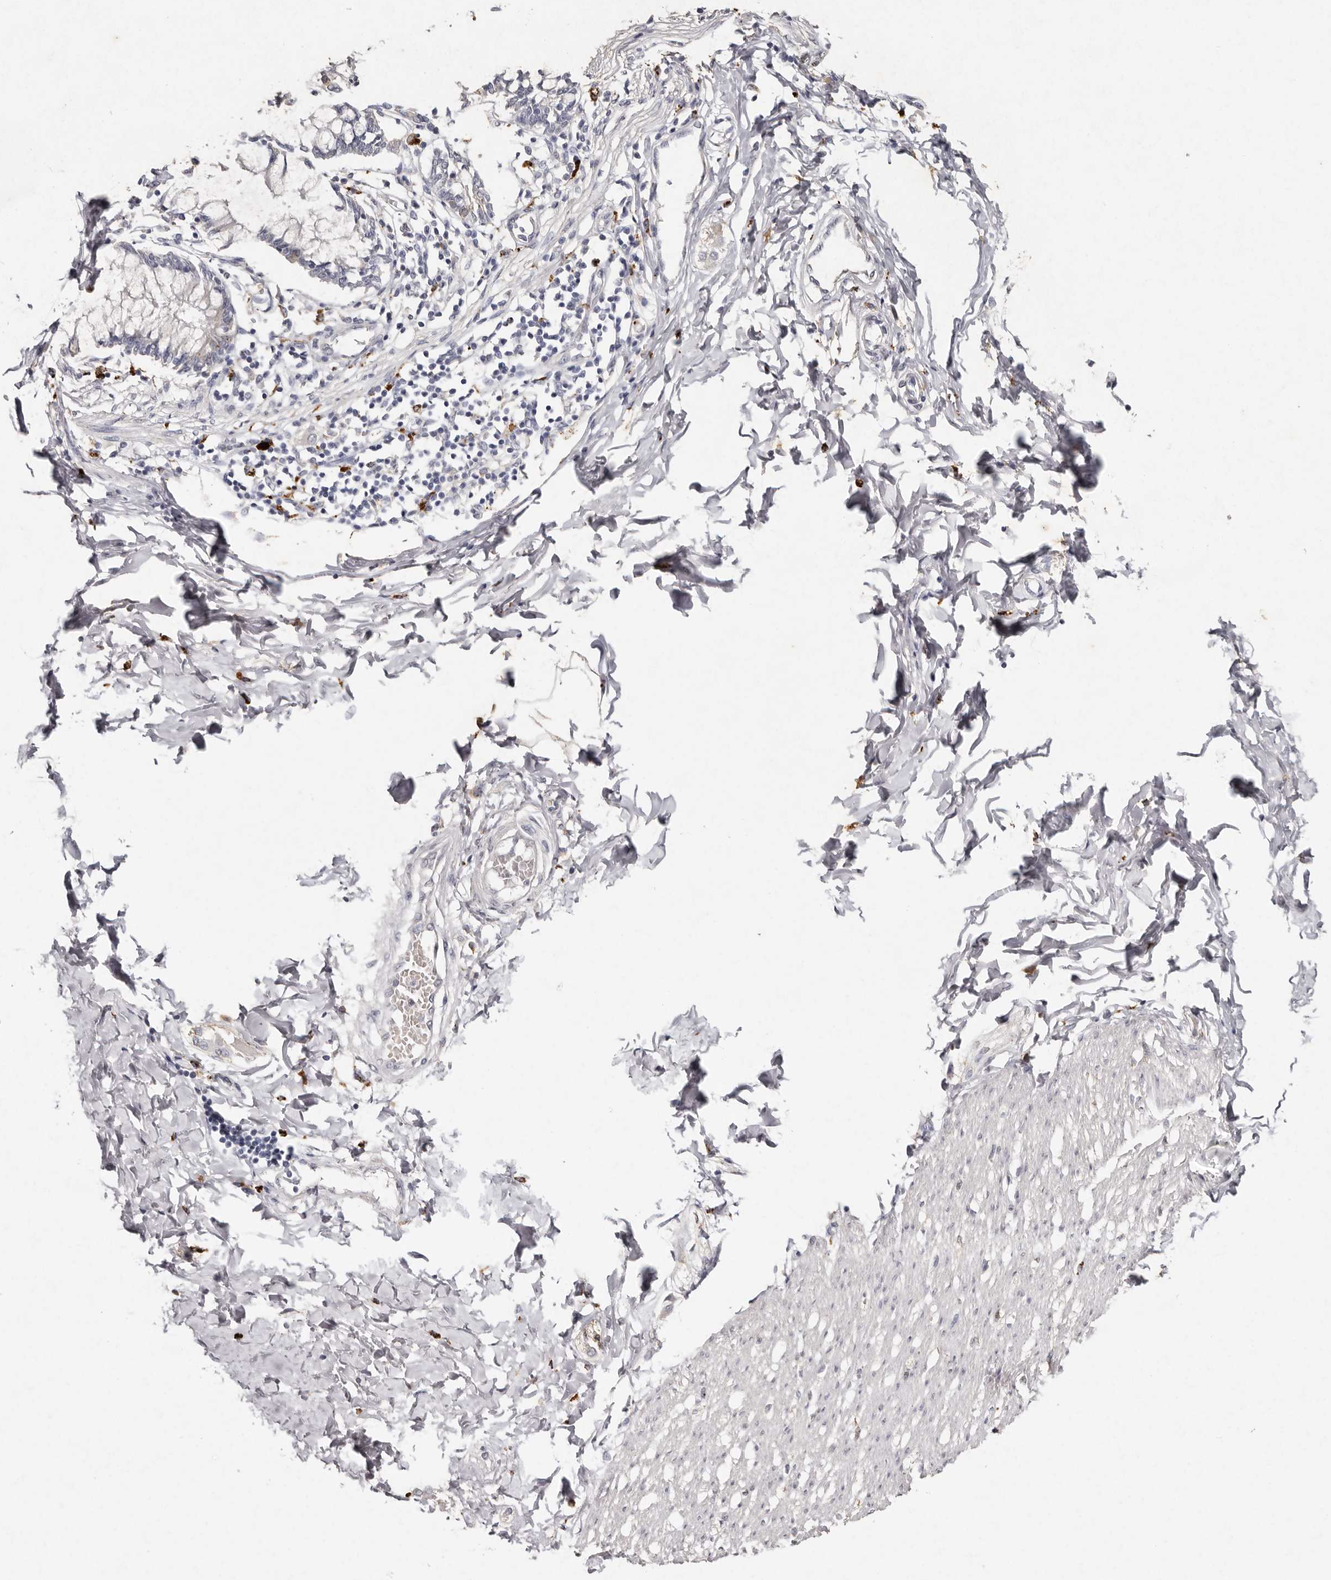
{"staining": {"intensity": "negative", "quantity": "none", "location": "none"}, "tissue": "smooth muscle", "cell_type": "Smooth muscle cells", "image_type": "normal", "snomed": [{"axis": "morphology", "description": "Normal tissue, NOS"}, {"axis": "morphology", "description": "Adenocarcinoma, NOS"}, {"axis": "topography", "description": "Colon"}, {"axis": "topography", "description": "Peripheral nerve tissue"}], "caption": "Immunohistochemical staining of normal smooth muscle shows no significant positivity in smooth muscle cells. (Stains: DAB IHC with hematoxylin counter stain, Microscopy: brightfield microscopy at high magnification).", "gene": "FAM185A", "patient": {"sex": "male", "age": 14}}